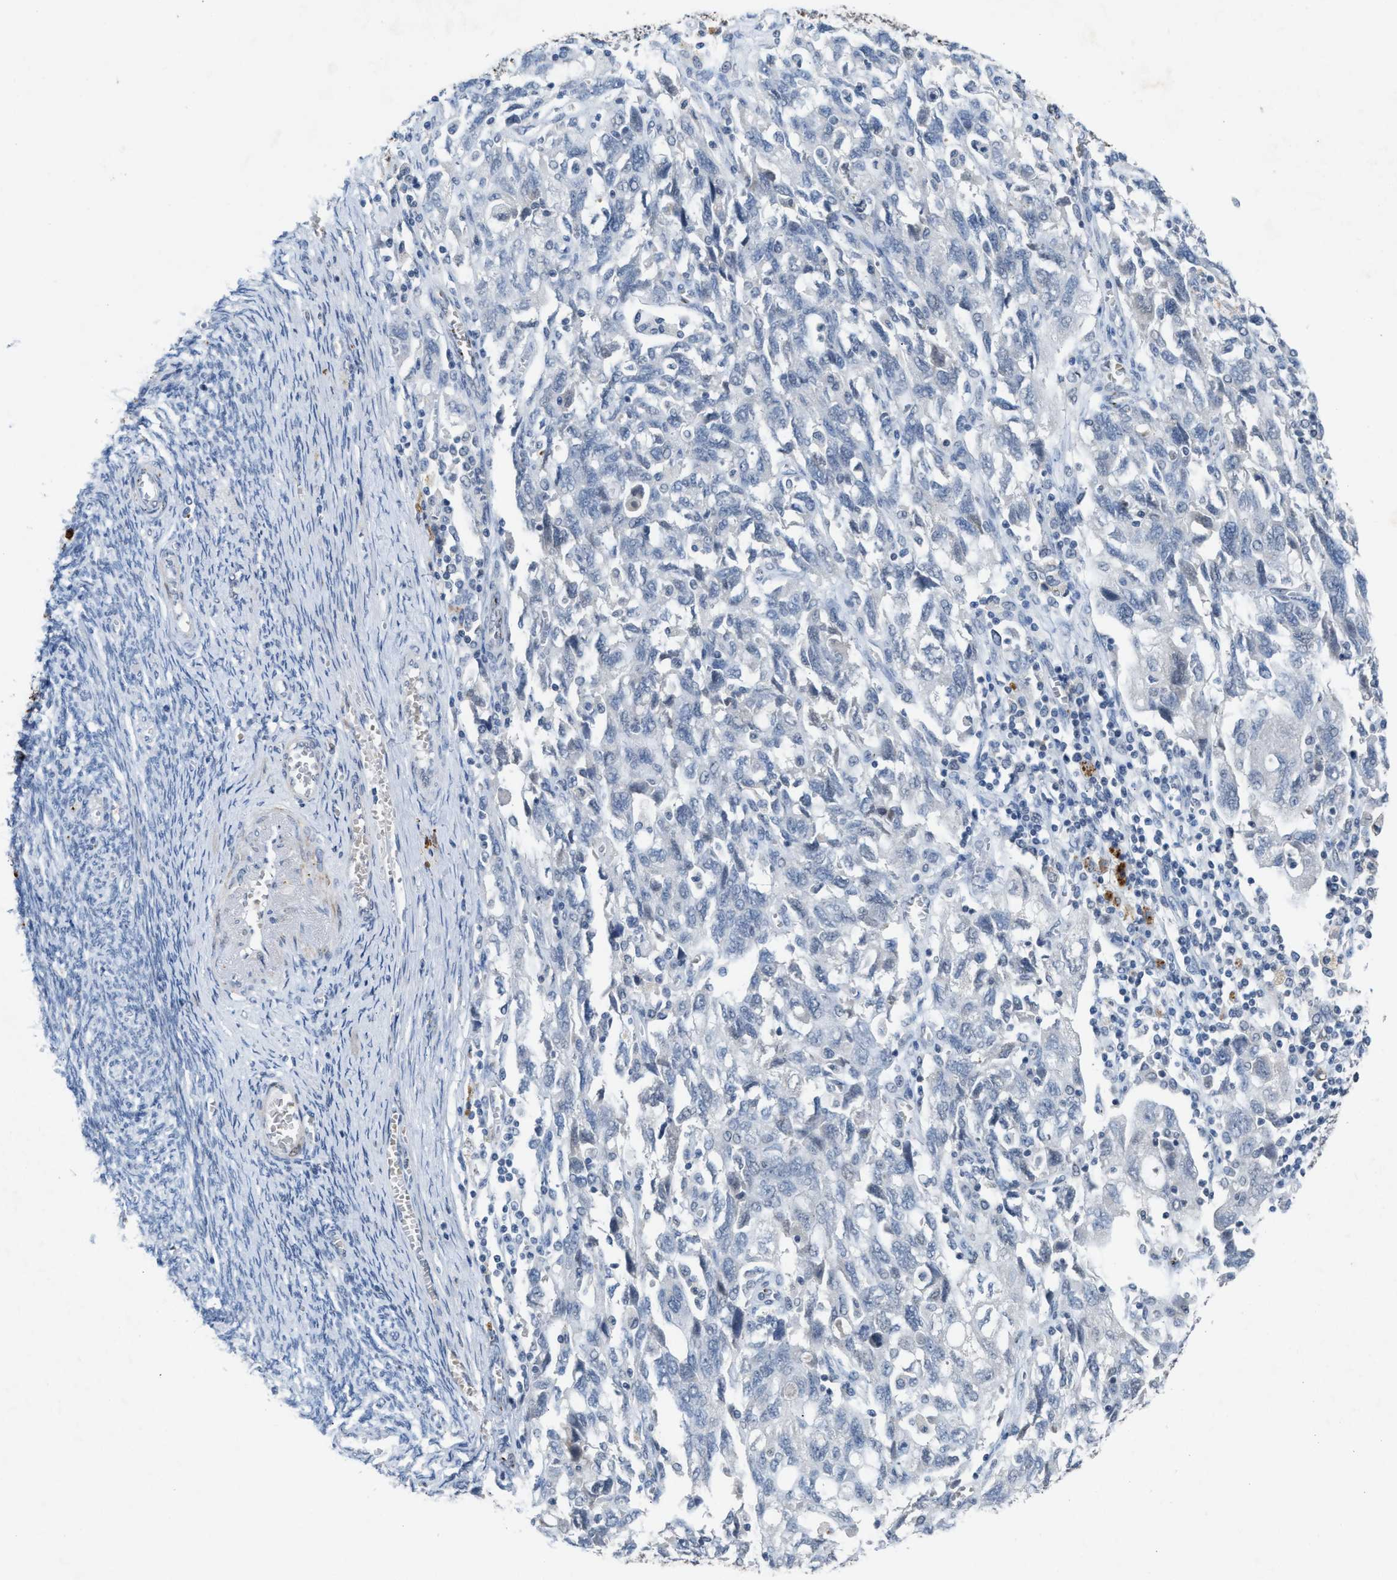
{"staining": {"intensity": "negative", "quantity": "none", "location": "none"}, "tissue": "ovarian cancer", "cell_type": "Tumor cells", "image_type": "cancer", "snomed": [{"axis": "morphology", "description": "Carcinoma, NOS"}, {"axis": "morphology", "description": "Cystadenocarcinoma, serous, NOS"}, {"axis": "topography", "description": "Ovary"}], "caption": "This is an immunohistochemistry image of ovarian cancer (serous cystadenocarcinoma). There is no expression in tumor cells.", "gene": "SLC5A5", "patient": {"sex": "female", "age": 69}}